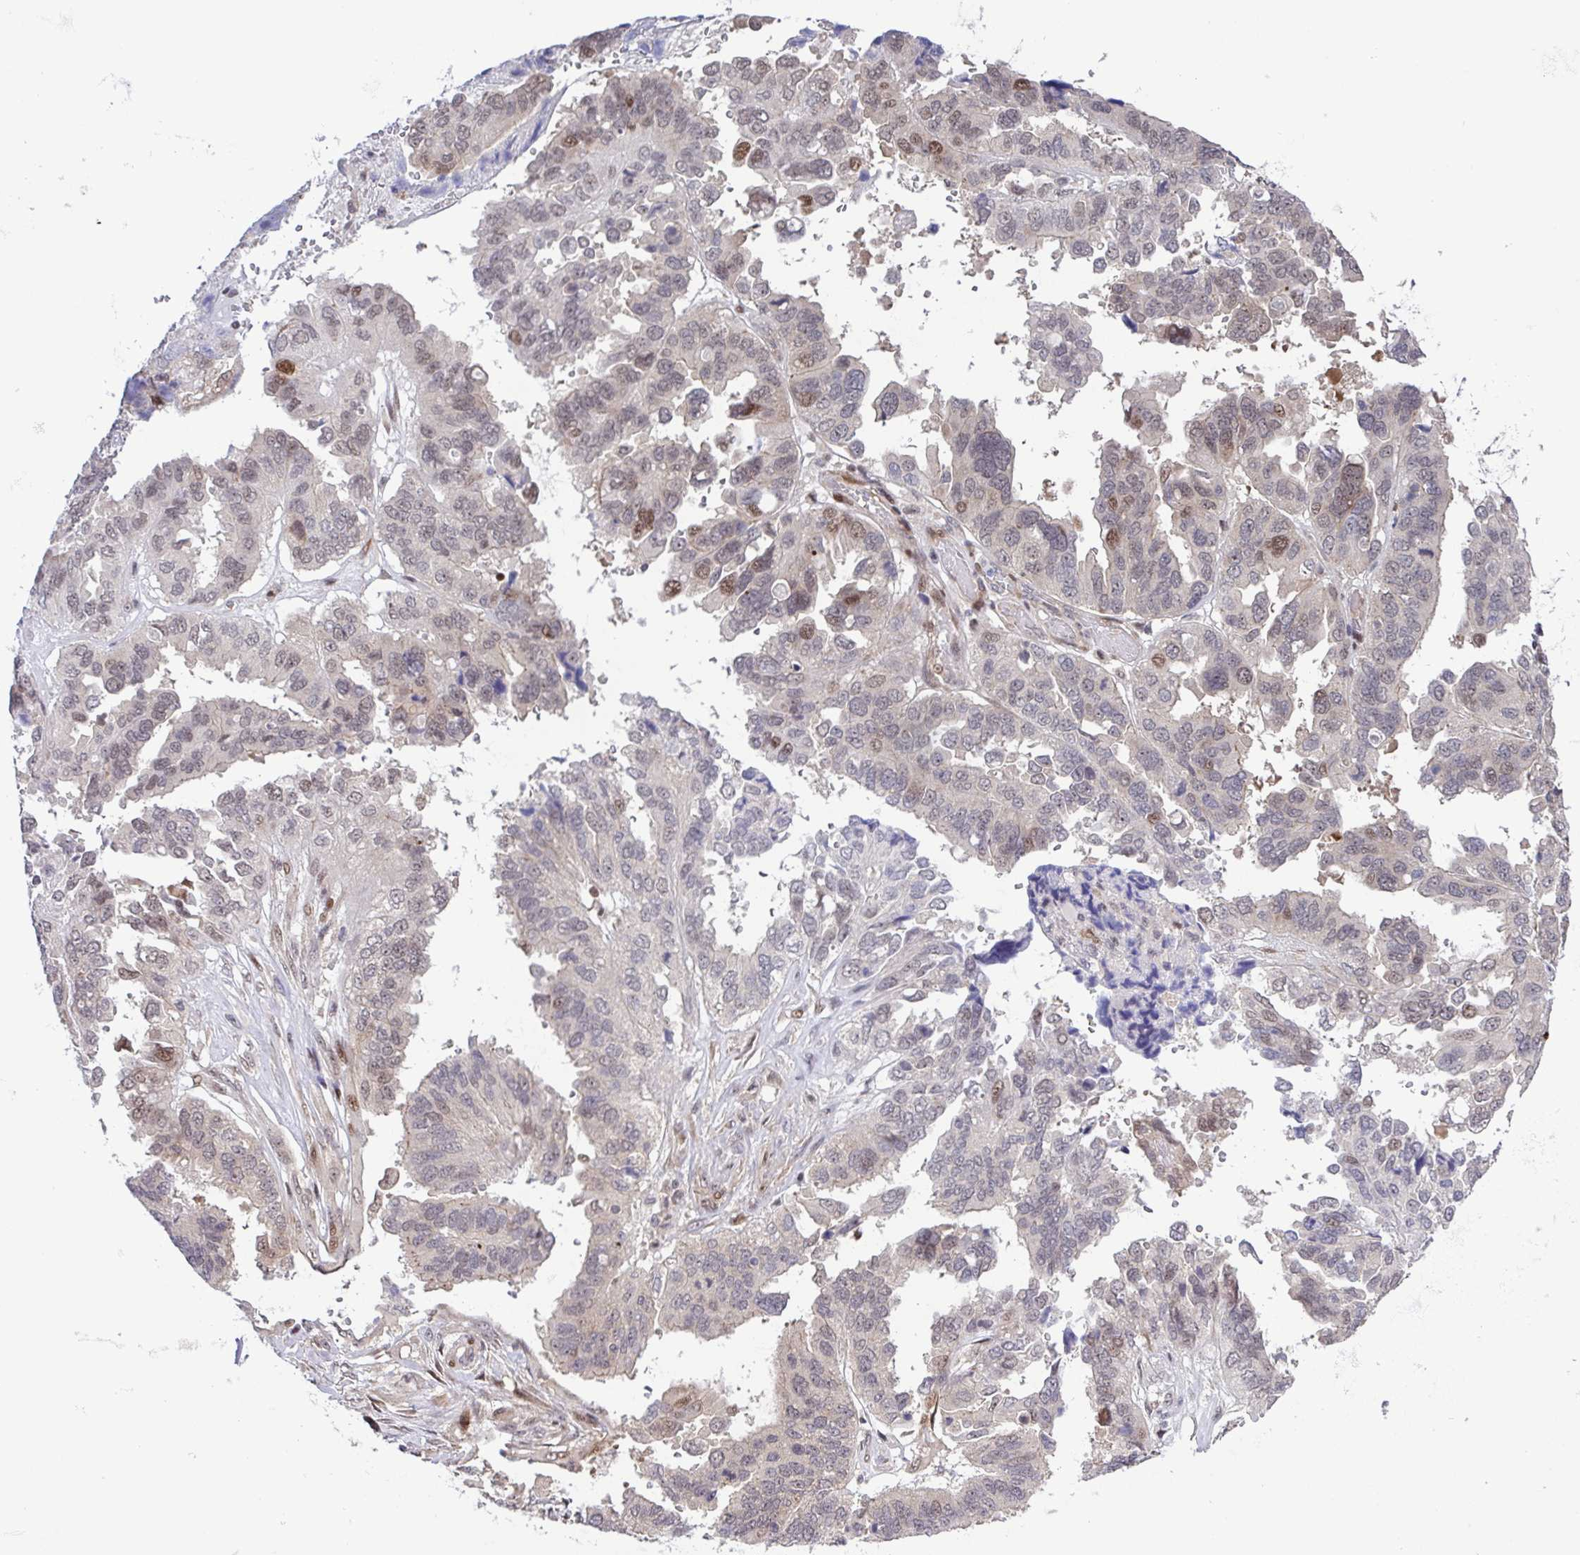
{"staining": {"intensity": "weak", "quantity": "<25%", "location": "nuclear"}, "tissue": "ovarian cancer", "cell_type": "Tumor cells", "image_type": "cancer", "snomed": [{"axis": "morphology", "description": "Cystadenocarcinoma, serous, NOS"}, {"axis": "topography", "description": "Ovary"}], "caption": "Immunohistochemistry of ovarian cancer demonstrates no positivity in tumor cells. The staining is performed using DAB brown chromogen with nuclei counter-stained in using hematoxylin.", "gene": "DNAJB1", "patient": {"sex": "female", "age": 79}}